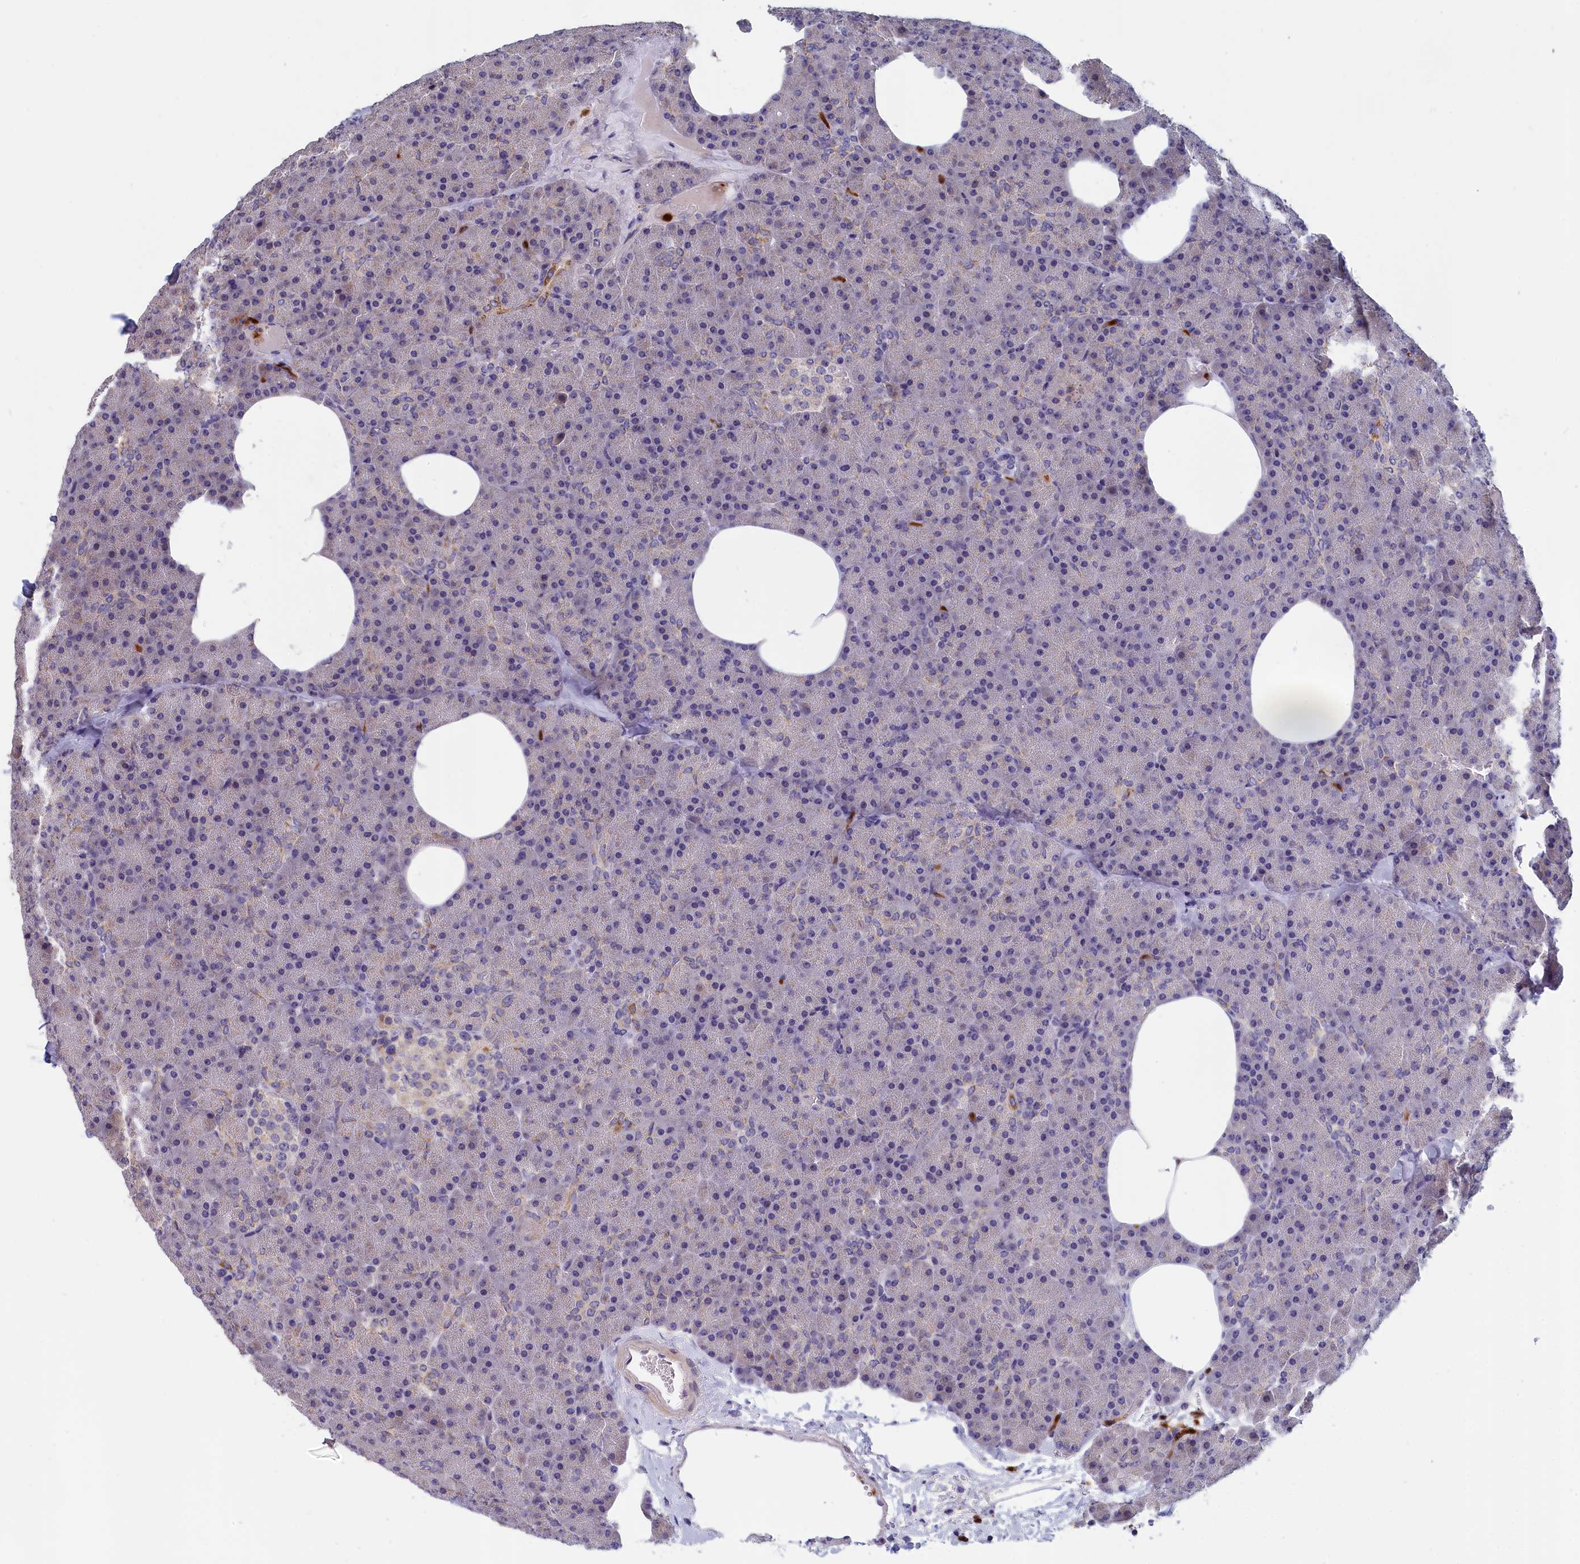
{"staining": {"intensity": "weak", "quantity": "25%-75%", "location": "cytoplasmic/membranous"}, "tissue": "pancreas", "cell_type": "Exocrine glandular cells", "image_type": "normal", "snomed": [{"axis": "morphology", "description": "Normal tissue, NOS"}, {"axis": "morphology", "description": "Carcinoid, malignant, NOS"}, {"axis": "topography", "description": "Pancreas"}], "caption": "The image displays a brown stain indicating the presence of a protein in the cytoplasmic/membranous of exocrine glandular cells in pancreas.", "gene": "EPB41L4B", "patient": {"sex": "female", "age": 35}}